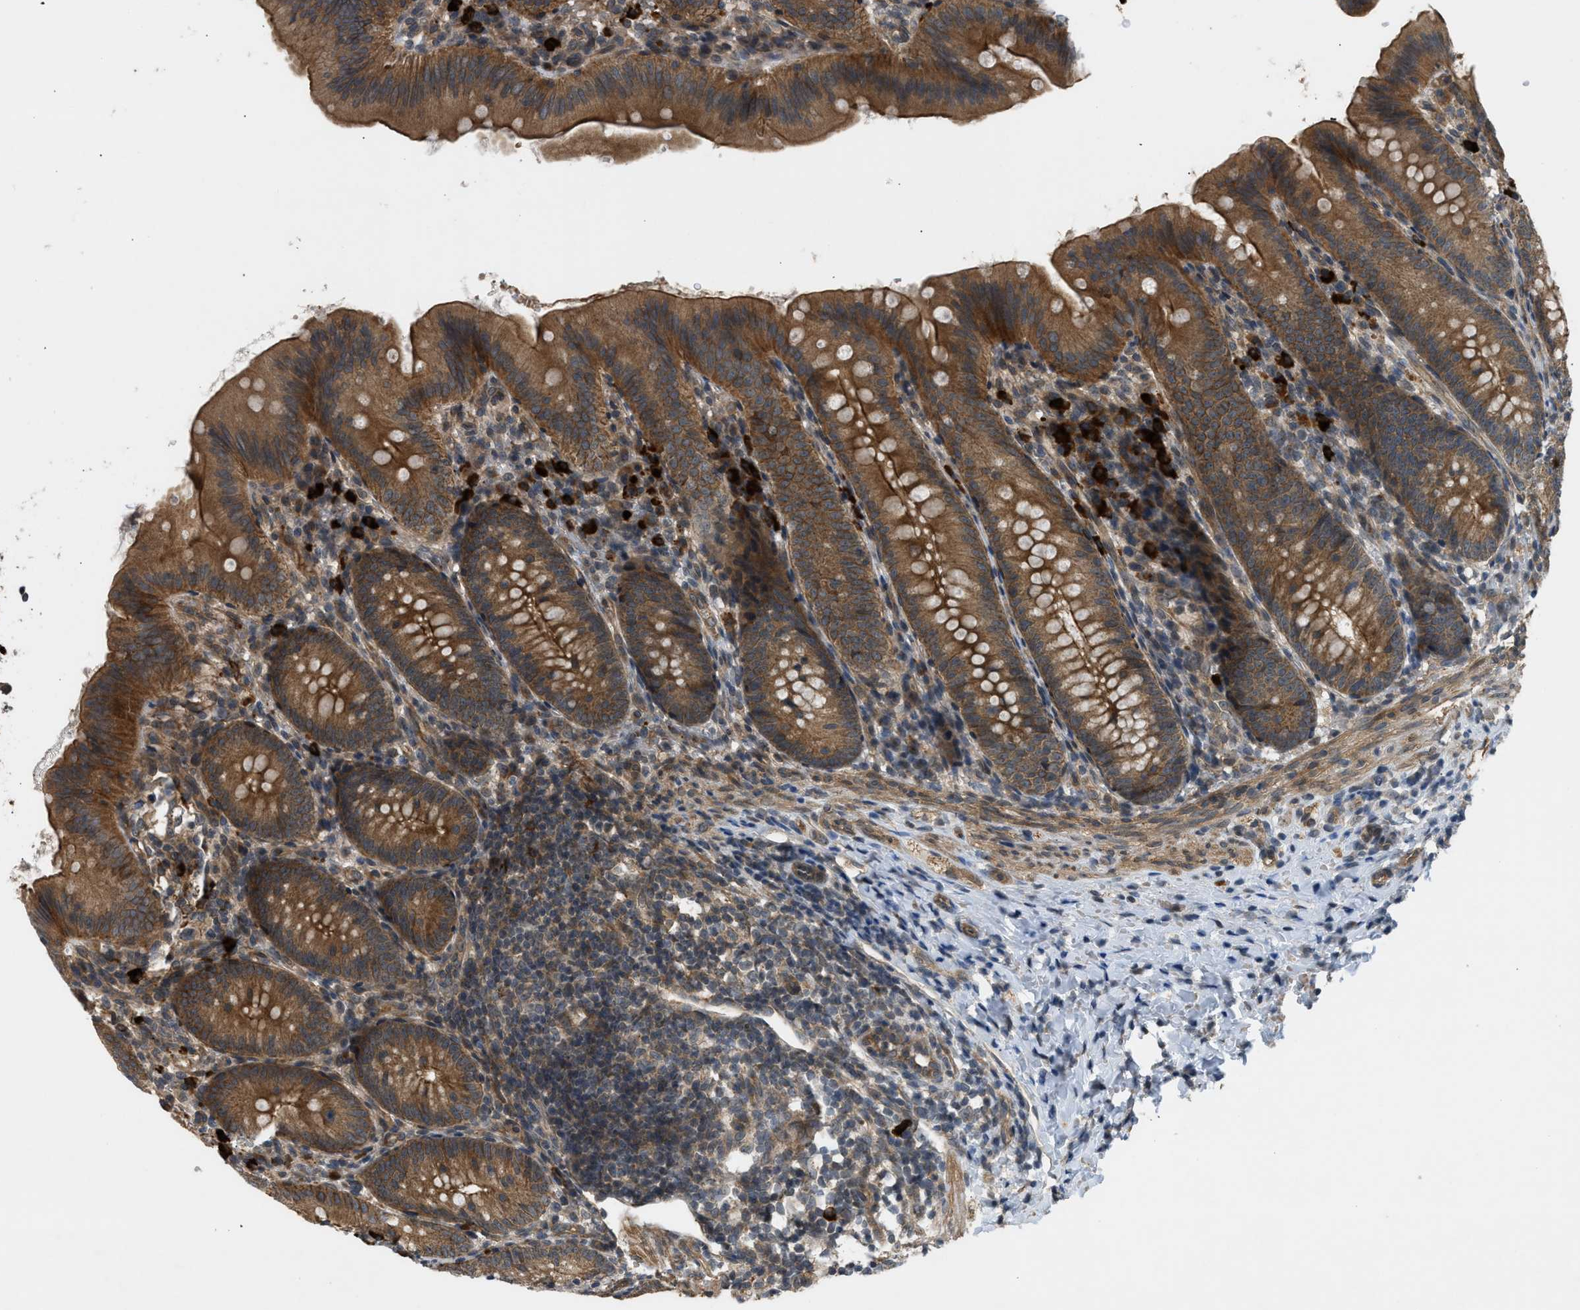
{"staining": {"intensity": "strong", "quantity": ">75%", "location": "cytoplasmic/membranous"}, "tissue": "appendix", "cell_type": "Glandular cells", "image_type": "normal", "snomed": [{"axis": "morphology", "description": "Normal tissue, NOS"}, {"axis": "topography", "description": "Appendix"}], "caption": "Brown immunohistochemical staining in benign human appendix shows strong cytoplasmic/membranous staining in about >75% of glandular cells. (DAB (3,3'-diaminobenzidine) IHC with brightfield microscopy, high magnification).", "gene": "ADCY8", "patient": {"sex": "male", "age": 1}}